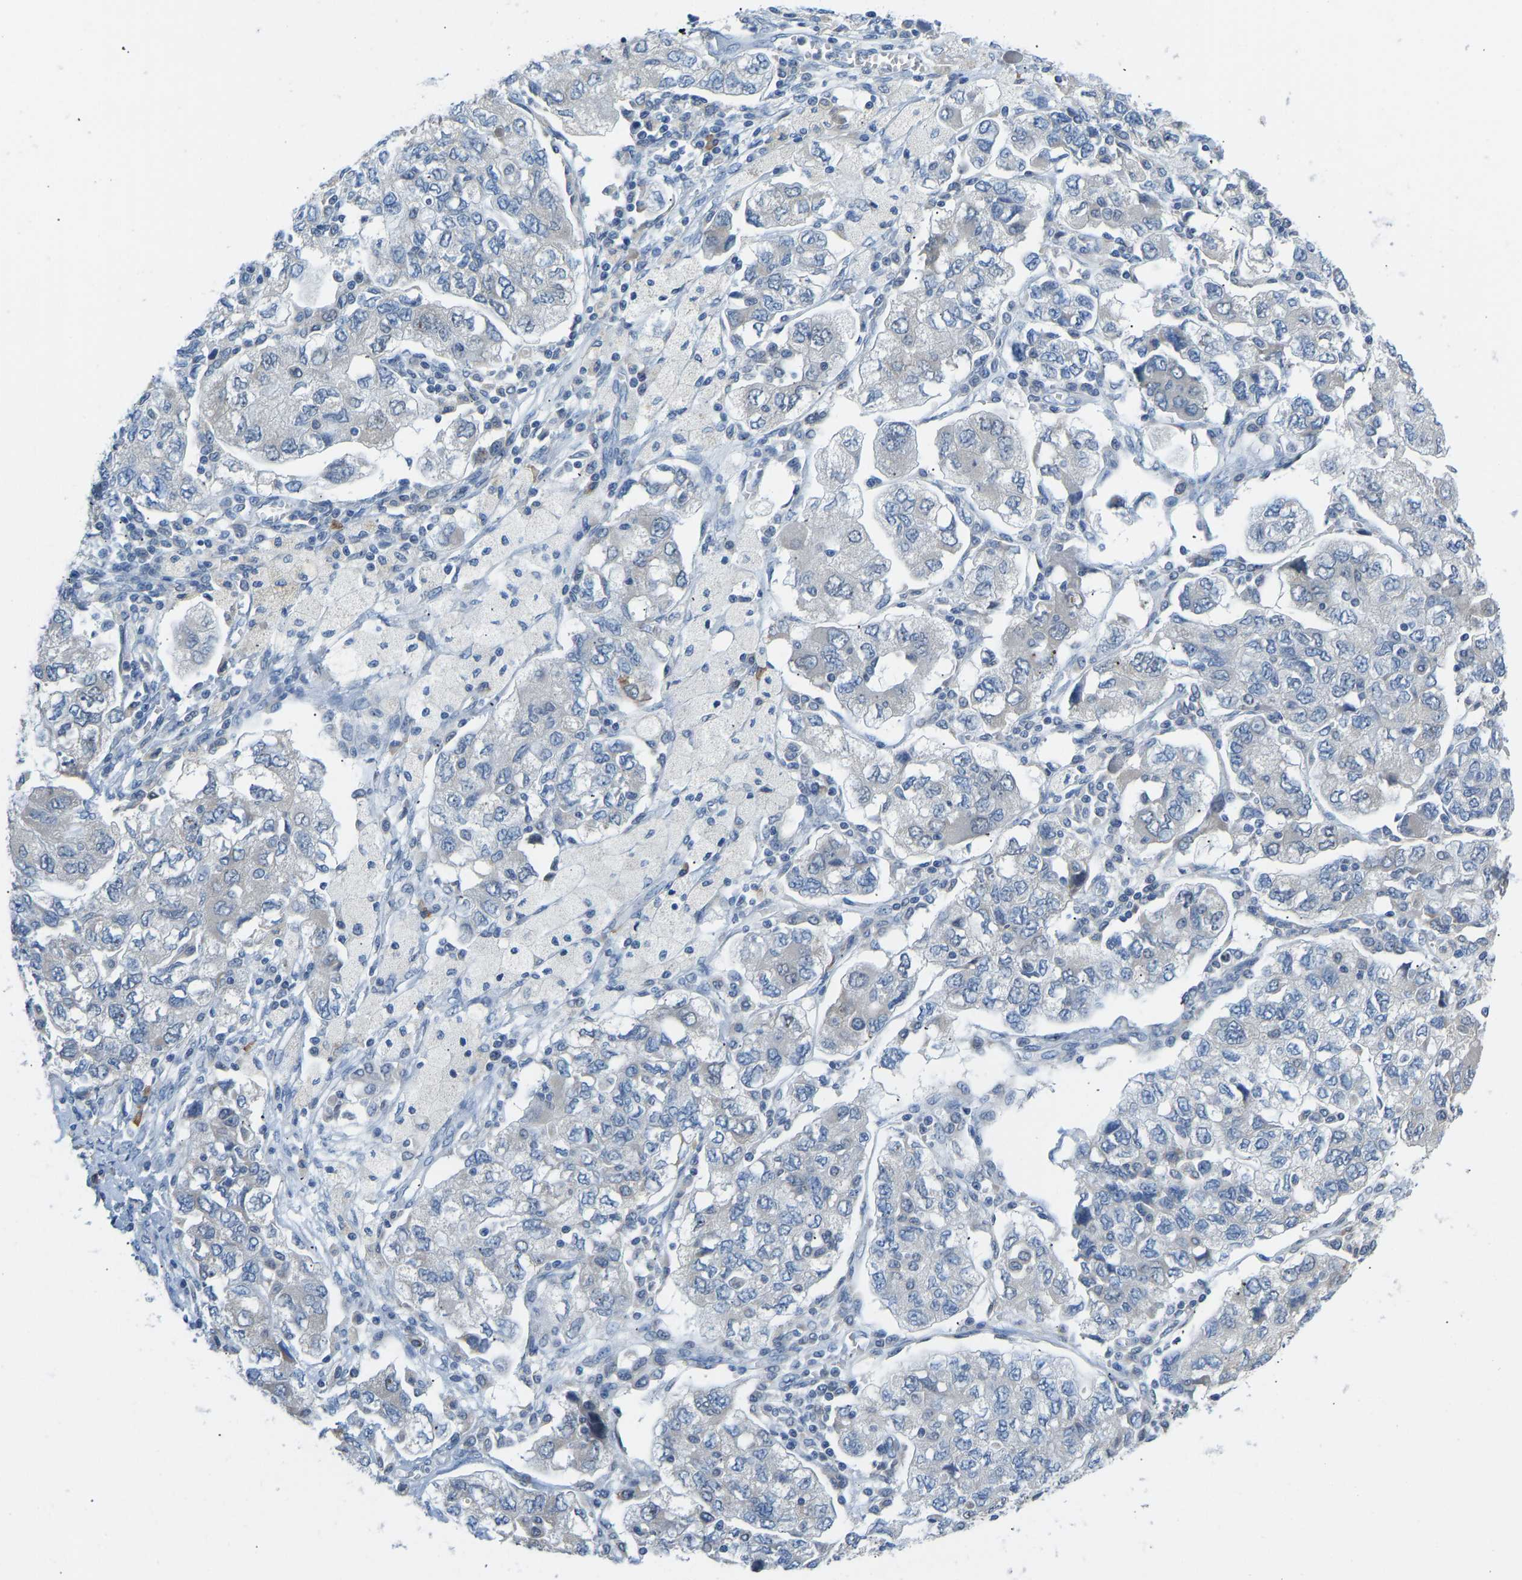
{"staining": {"intensity": "negative", "quantity": "none", "location": "none"}, "tissue": "ovarian cancer", "cell_type": "Tumor cells", "image_type": "cancer", "snomed": [{"axis": "morphology", "description": "Carcinoma, NOS"}, {"axis": "morphology", "description": "Cystadenocarcinoma, serous, NOS"}, {"axis": "topography", "description": "Ovary"}], "caption": "Immunohistochemical staining of ovarian cancer (serous cystadenocarcinoma) shows no significant staining in tumor cells. (Stains: DAB immunohistochemistry (IHC) with hematoxylin counter stain, Microscopy: brightfield microscopy at high magnification).", "gene": "VRK1", "patient": {"sex": "female", "age": 69}}